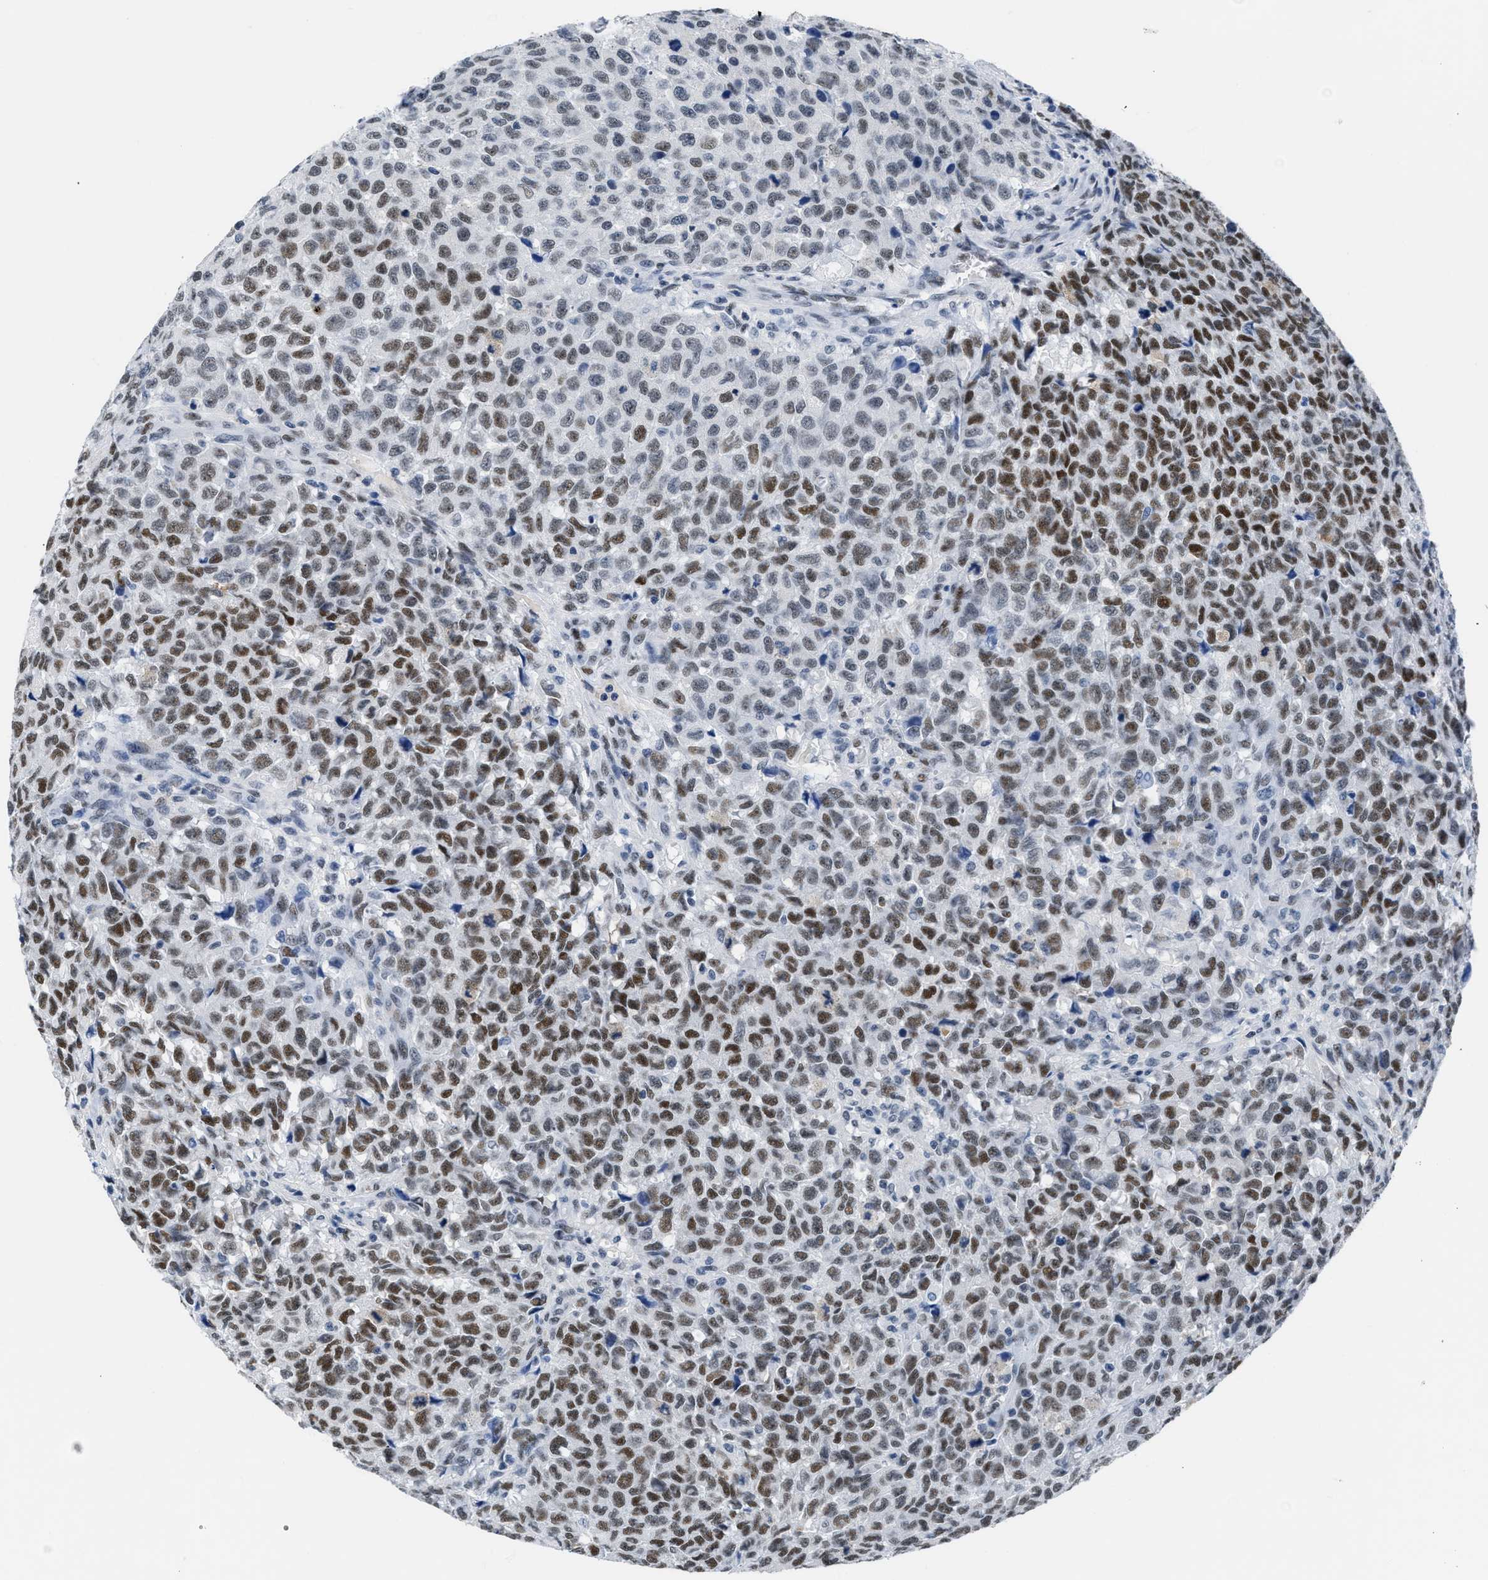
{"staining": {"intensity": "moderate", "quantity": ">75%", "location": "nuclear"}, "tissue": "testis cancer", "cell_type": "Tumor cells", "image_type": "cancer", "snomed": [{"axis": "morphology", "description": "Seminoma, NOS"}, {"axis": "topography", "description": "Testis"}], "caption": "Testis cancer stained with a brown dye reveals moderate nuclear positive expression in about >75% of tumor cells.", "gene": "CTBP1", "patient": {"sex": "male", "age": 59}}